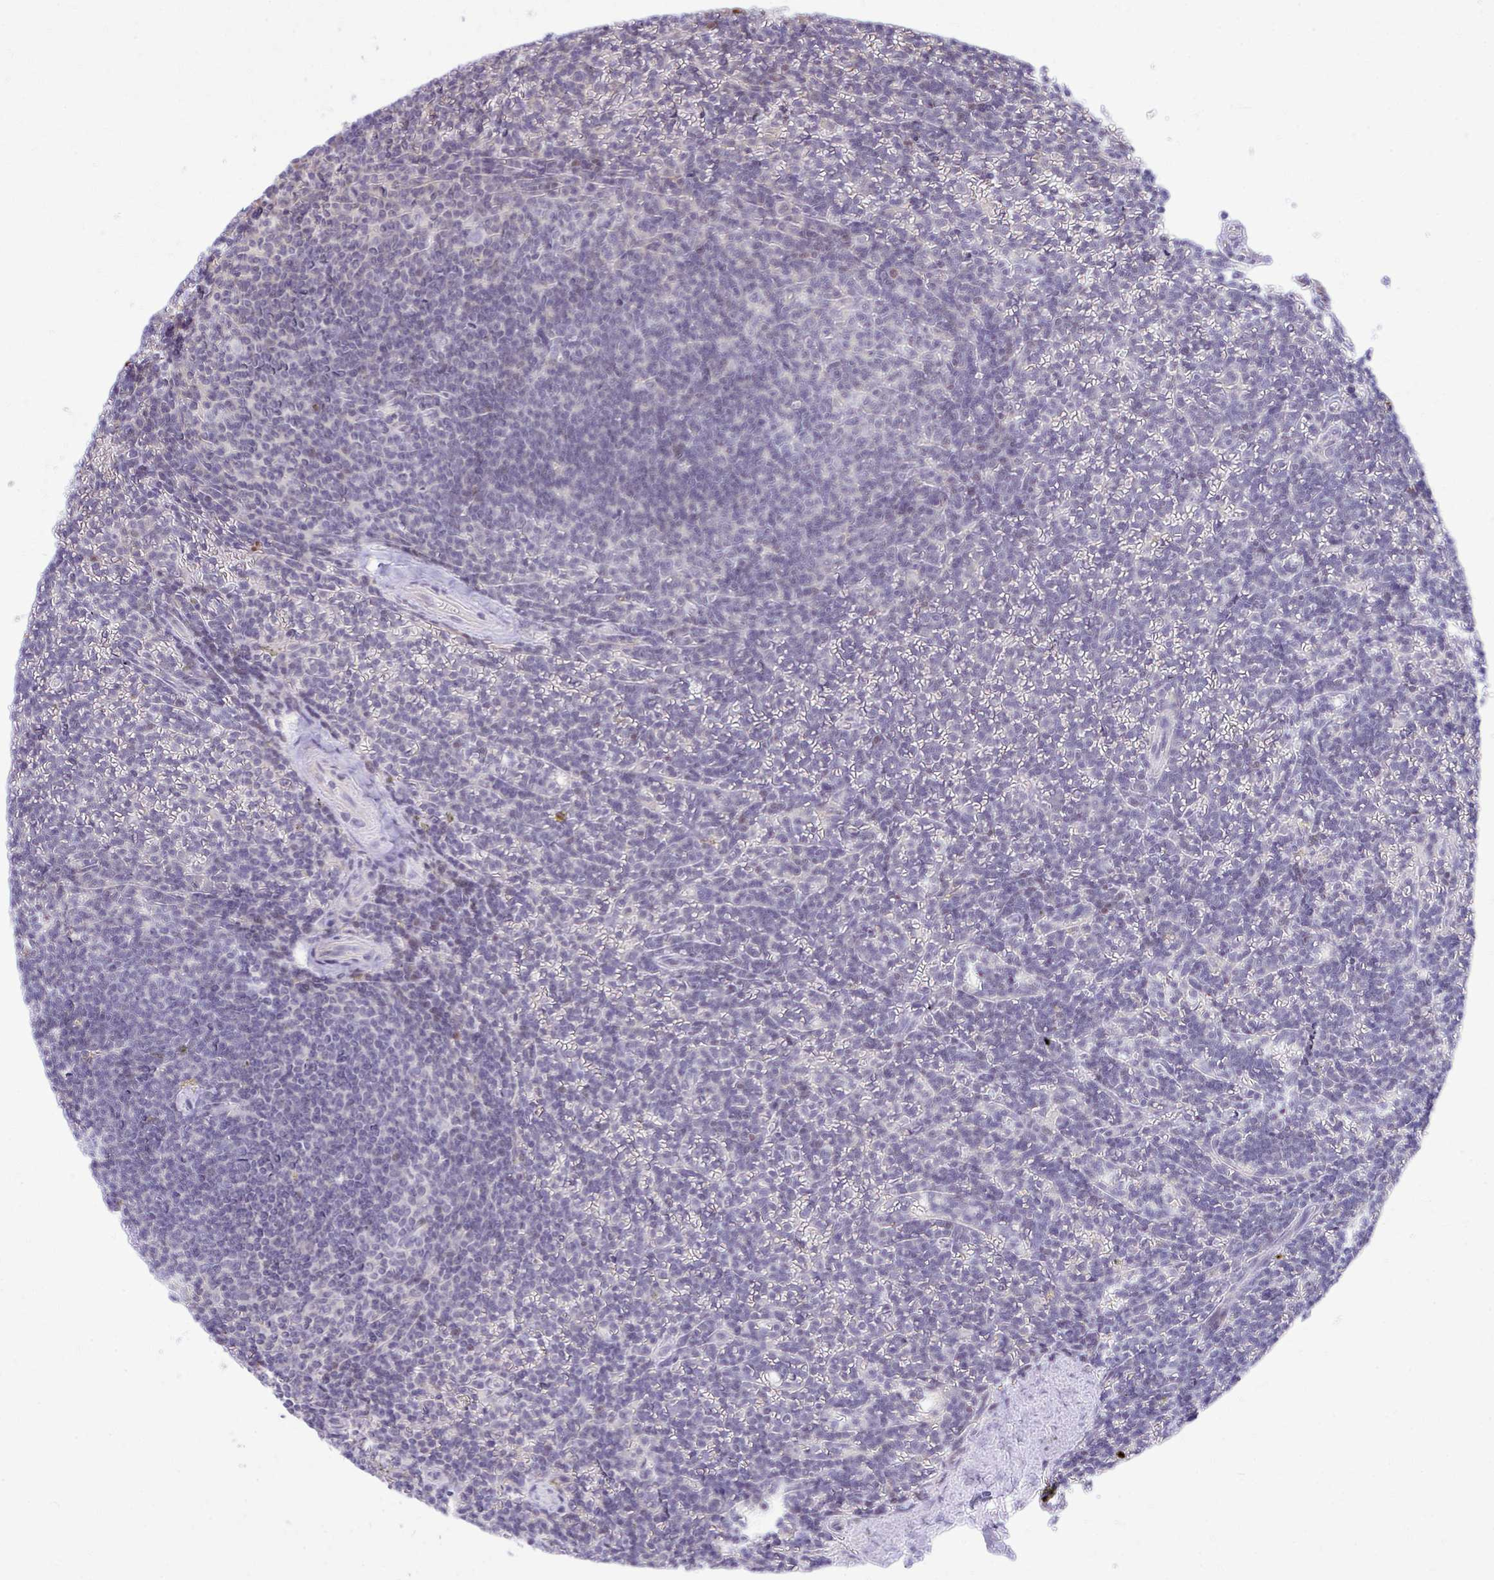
{"staining": {"intensity": "negative", "quantity": "none", "location": "none"}, "tissue": "lymphoma", "cell_type": "Tumor cells", "image_type": "cancer", "snomed": [{"axis": "morphology", "description": "Malignant lymphoma, non-Hodgkin's type, Low grade"}, {"axis": "topography", "description": "Spleen"}], "caption": "DAB (3,3'-diaminobenzidine) immunohistochemical staining of malignant lymphoma, non-Hodgkin's type (low-grade) reveals no significant expression in tumor cells. Nuclei are stained in blue.", "gene": "GRK4", "patient": {"sex": "male", "age": 78}}